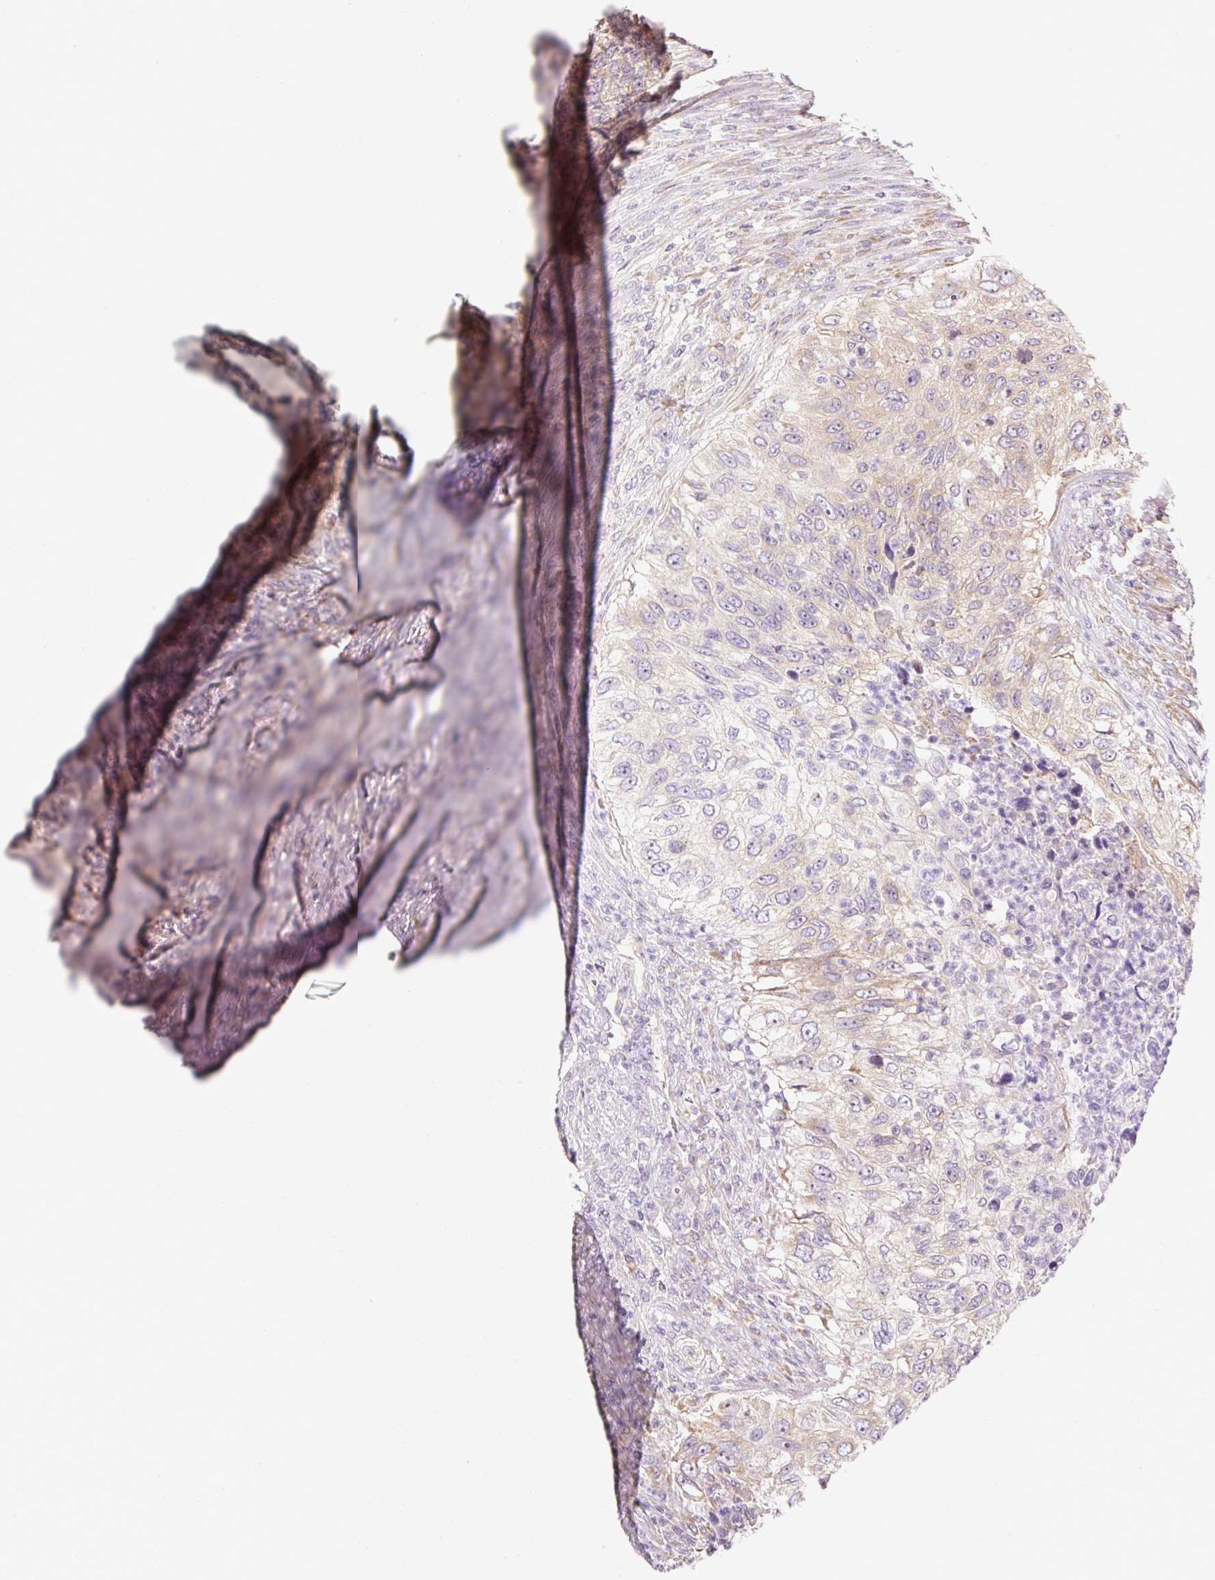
{"staining": {"intensity": "weak", "quantity": "<25%", "location": "cytoplasmic/membranous"}, "tissue": "urothelial cancer", "cell_type": "Tumor cells", "image_type": "cancer", "snomed": [{"axis": "morphology", "description": "Urothelial carcinoma, High grade"}, {"axis": "topography", "description": "Urinary bladder"}], "caption": "Urothelial cancer stained for a protein using immunohistochemistry (IHC) displays no expression tumor cells.", "gene": "RPL18A", "patient": {"sex": "female", "age": 60}}